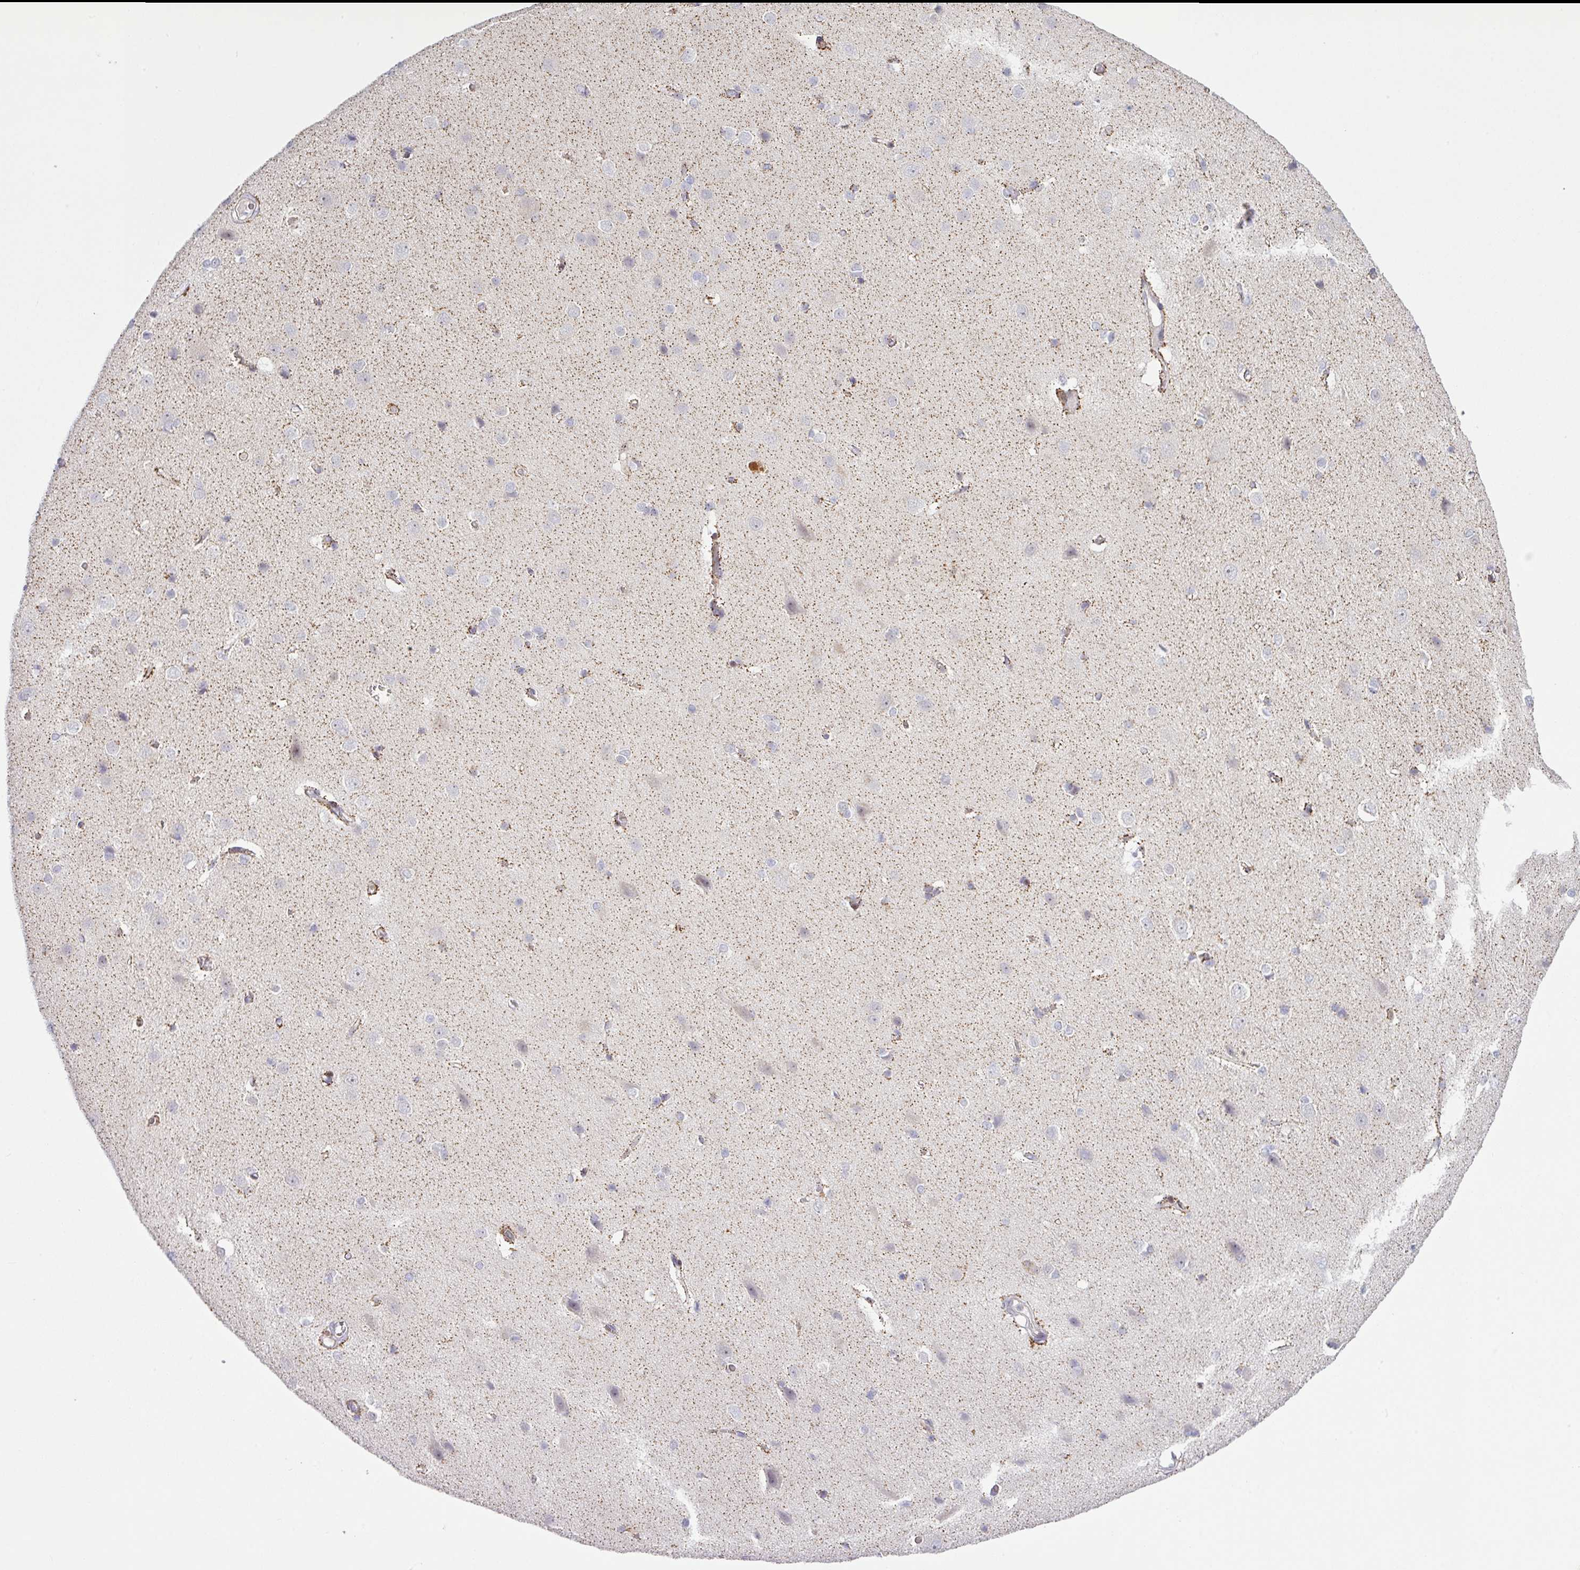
{"staining": {"intensity": "moderate", "quantity": ">75%", "location": "cytoplasmic/membranous"}, "tissue": "cerebral cortex", "cell_type": "Endothelial cells", "image_type": "normal", "snomed": [{"axis": "morphology", "description": "Normal tissue, NOS"}, {"axis": "topography", "description": "Cerebral cortex"}], "caption": "High-magnification brightfield microscopy of normal cerebral cortex stained with DAB (3,3'-diaminobenzidine) (brown) and counterstained with hematoxylin (blue). endothelial cells exhibit moderate cytoplasmic/membranous expression is present in about>75% of cells. The staining was performed using DAB to visualize the protein expression in brown, while the nuclei were stained in blue with hematoxylin (Magnification: 20x).", "gene": "STAT5A", "patient": {"sex": "male", "age": 37}}